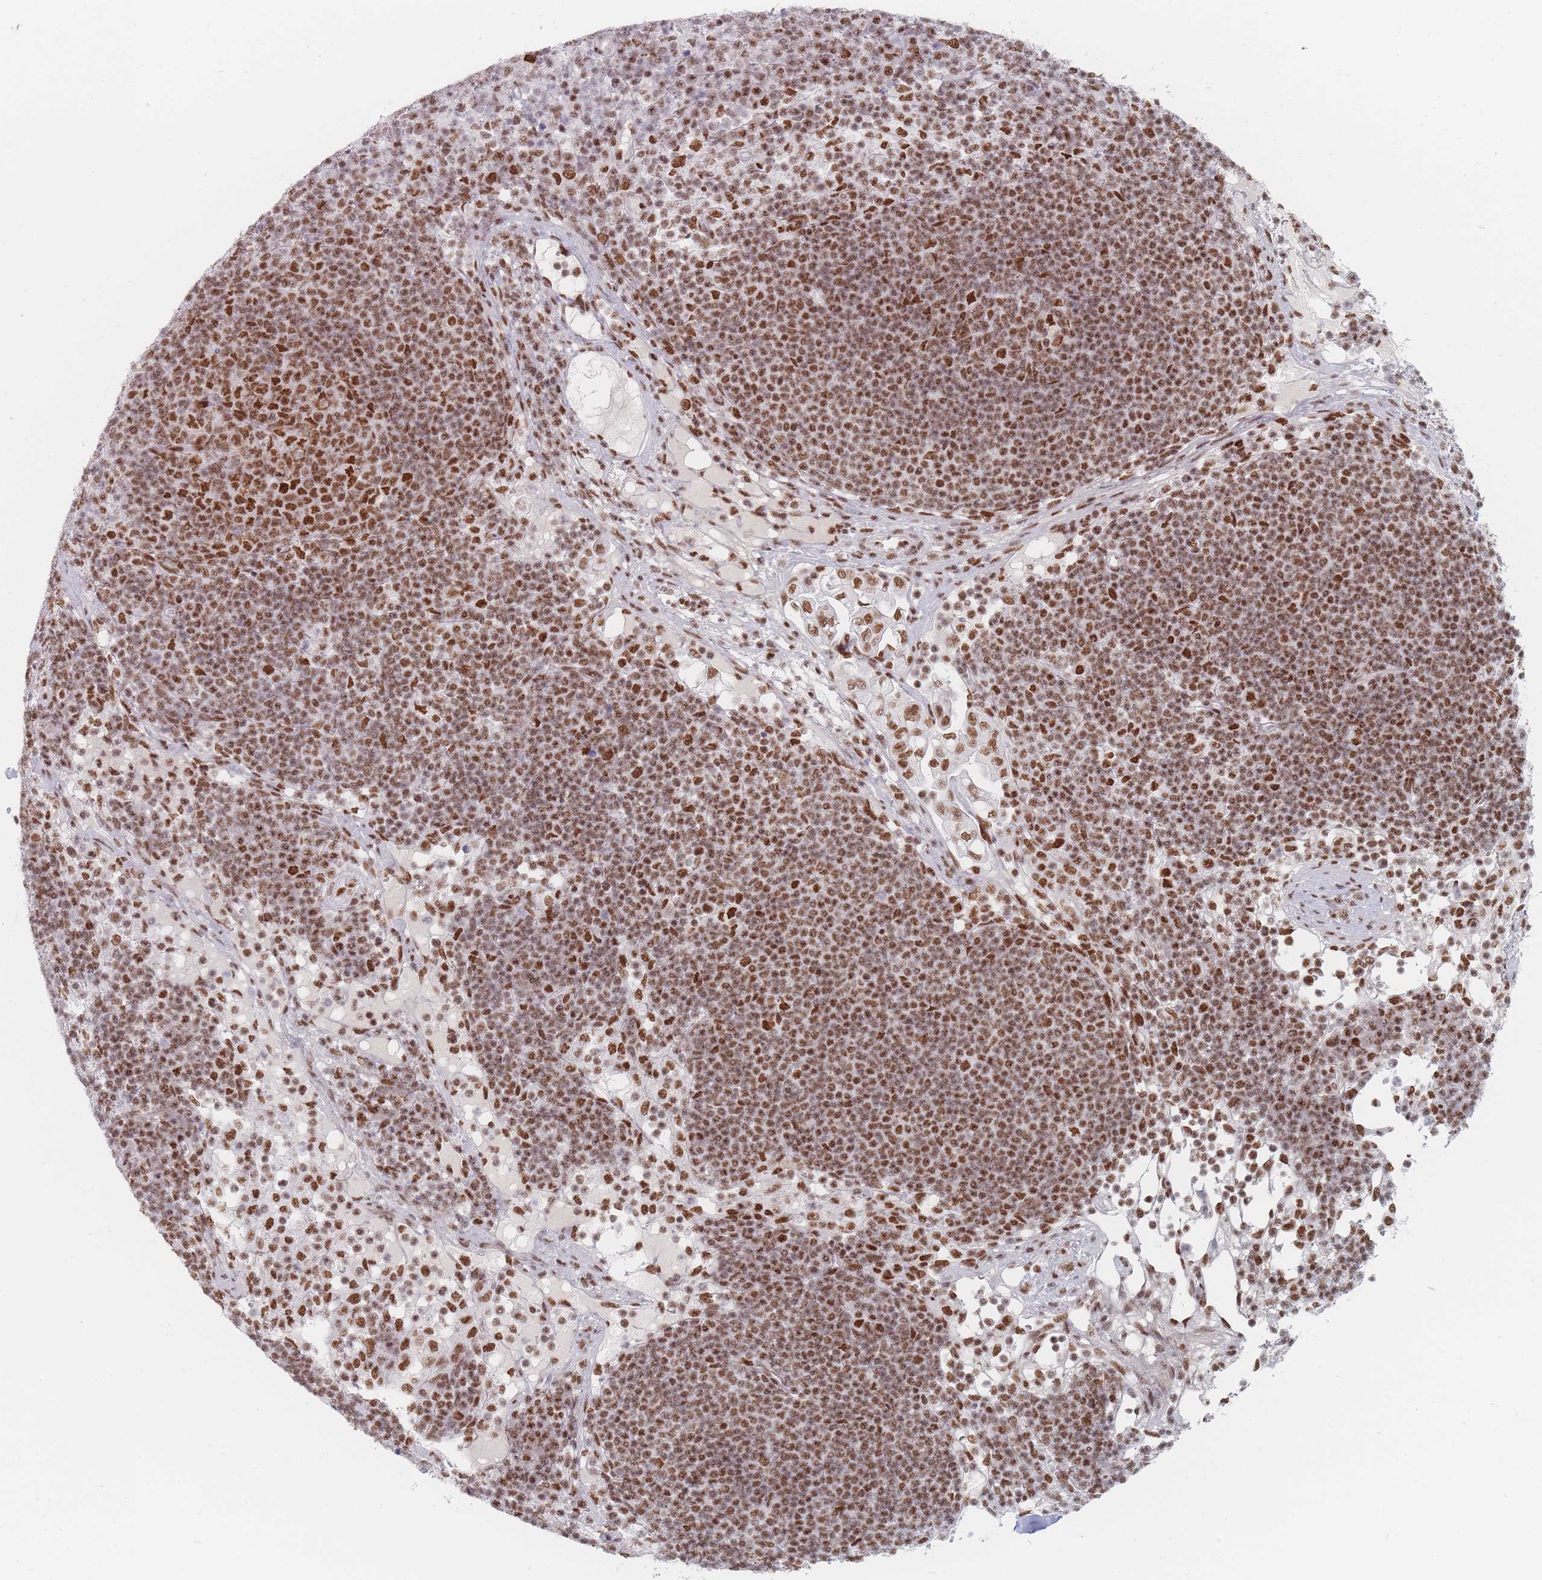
{"staining": {"intensity": "moderate", "quantity": ">75%", "location": "nuclear"}, "tissue": "pancreatic cancer", "cell_type": "Tumor cells", "image_type": "cancer", "snomed": [{"axis": "morphology", "description": "Adenocarcinoma, NOS"}, {"axis": "topography", "description": "Pancreas"}], "caption": "IHC of pancreatic adenocarcinoma exhibits medium levels of moderate nuclear expression in about >75% of tumor cells.", "gene": "SAFB2", "patient": {"sex": "female", "age": 63}}